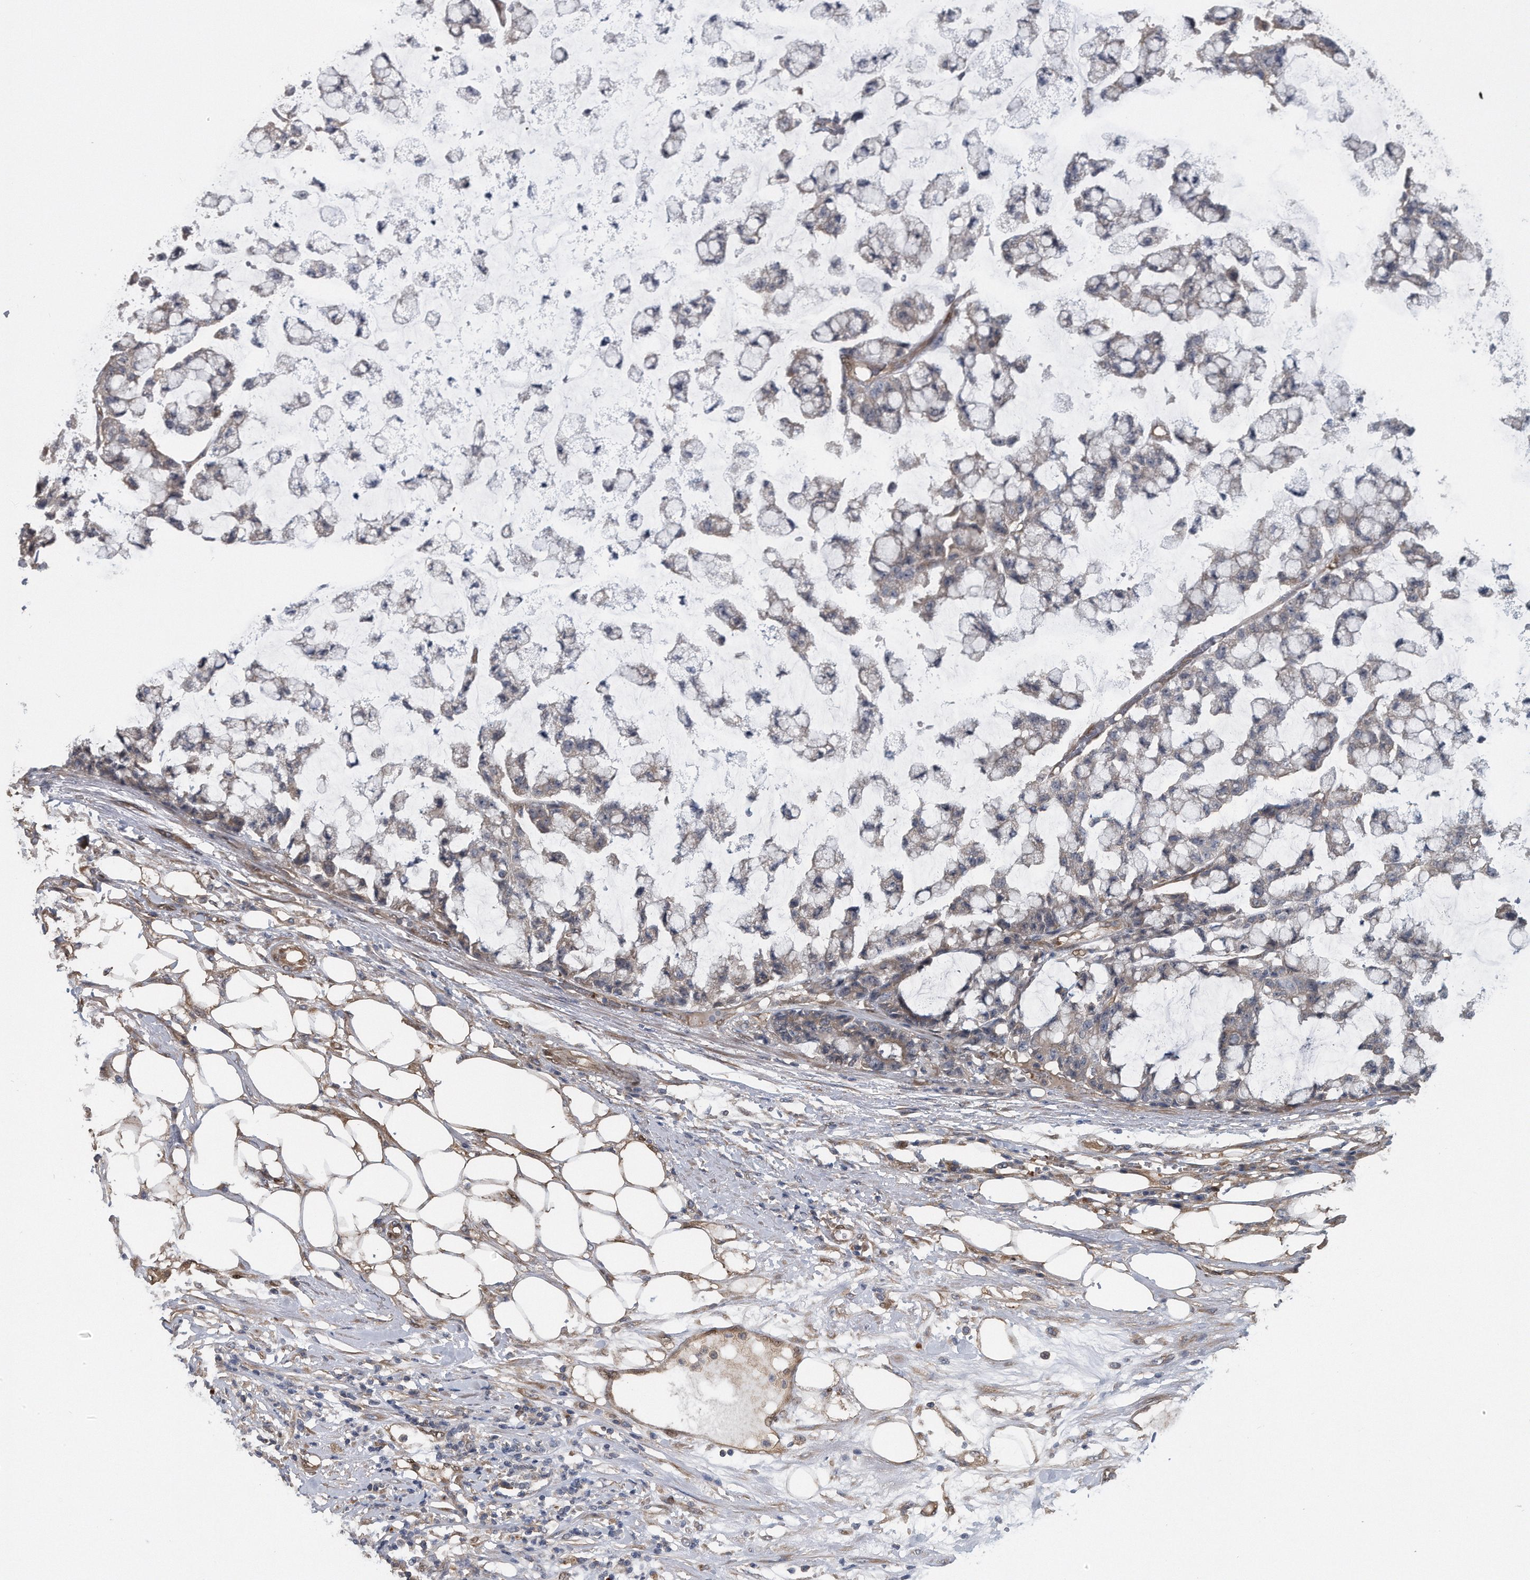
{"staining": {"intensity": "weak", "quantity": "<25%", "location": "cytoplasmic/membranous"}, "tissue": "colorectal cancer", "cell_type": "Tumor cells", "image_type": "cancer", "snomed": [{"axis": "morphology", "description": "Adenocarcinoma, NOS"}, {"axis": "topography", "description": "Colon"}], "caption": "A micrograph of human colorectal adenocarcinoma is negative for staining in tumor cells.", "gene": "ZNF79", "patient": {"sex": "female", "age": 84}}